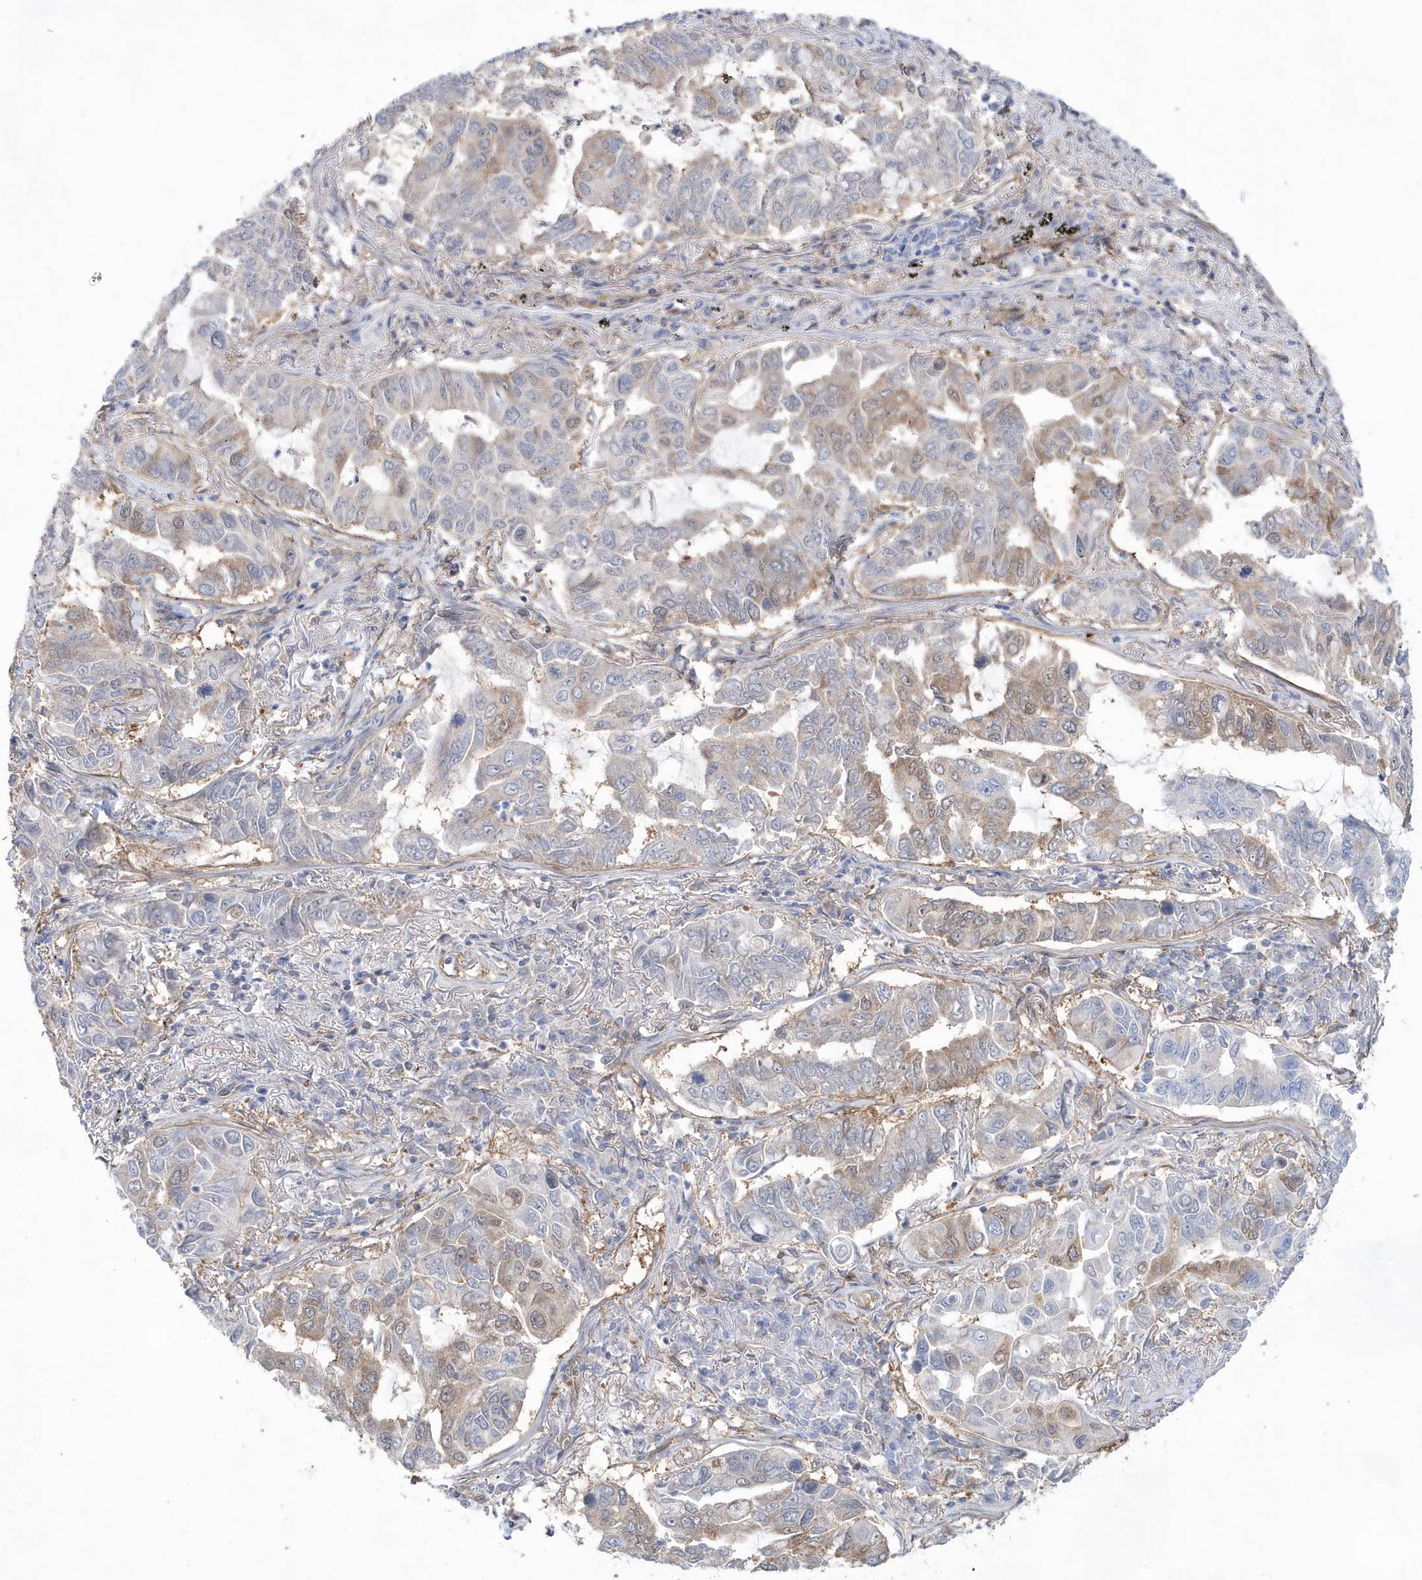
{"staining": {"intensity": "weak", "quantity": "25%-75%", "location": "cytoplasmic/membranous,nuclear"}, "tissue": "lung cancer", "cell_type": "Tumor cells", "image_type": "cancer", "snomed": [{"axis": "morphology", "description": "Adenocarcinoma, NOS"}, {"axis": "topography", "description": "Lung"}], "caption": "The immunohistochemical stain highlights weak cytoplasmic/membranous and nuclear staining in tumor cells of lung cancer (adenocarcinoma) tissue.", "gene": "BDH2", "patient": {"sex": "male", "age": 64}}